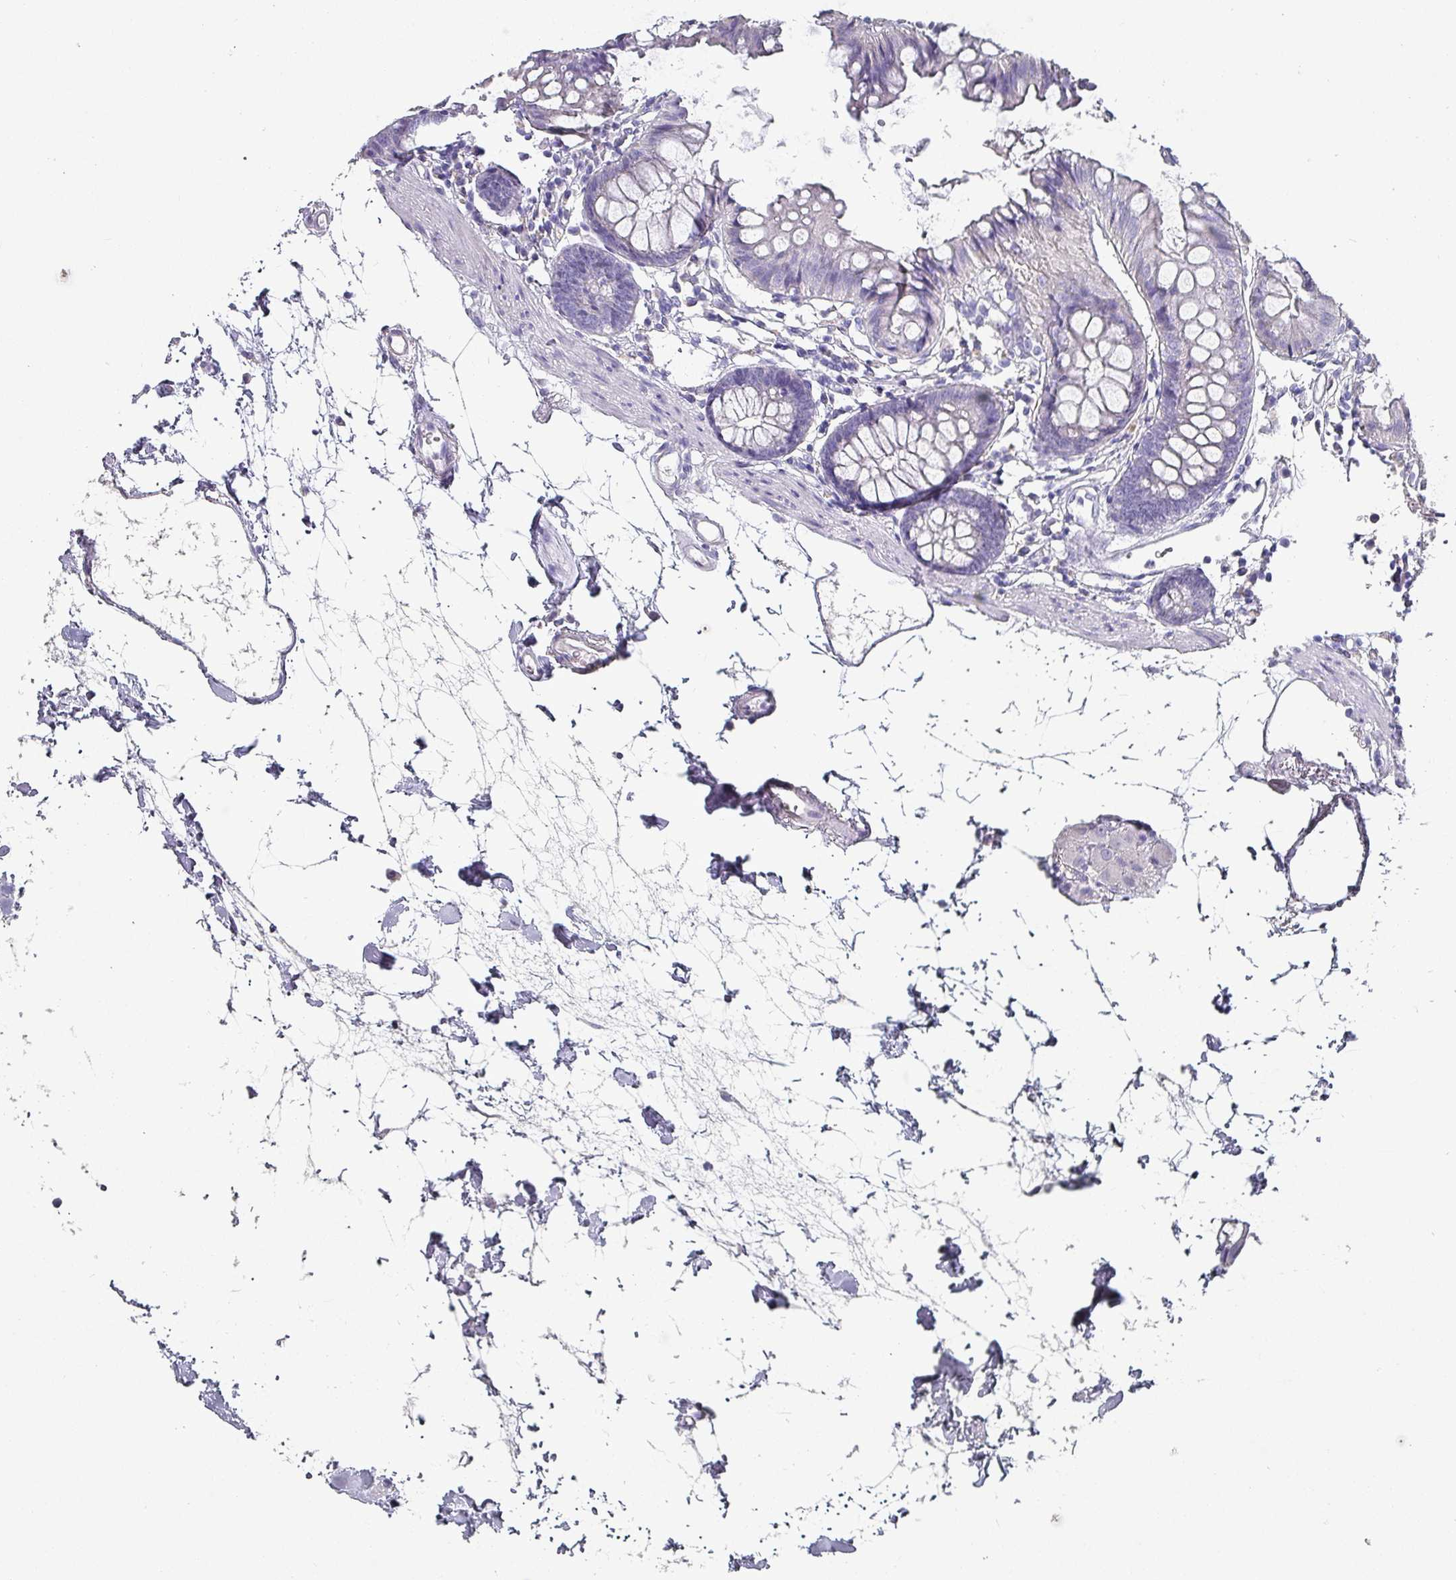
{"staining": {"intensity": "negative", "quantity": "none", "location": "none"}, "tissue": "colon", "cell_type": "Endothelial cells", "image_type": "normal", "snomed": [{"axis": "morphology", "description": "Normal tissue, NOS"}, {"axis": "topography", "description": "Colon"}], "caption": "An IHC photomicrograph of benign colon is shown. There is no staining in endothelial cells of colon. (Brightfield microscopy of DAB (3,3'-diaminobenzidine) immunohistochemistry at high magnification).", "gene": "INS", "patient": {"sex": "female", "age": 84}}